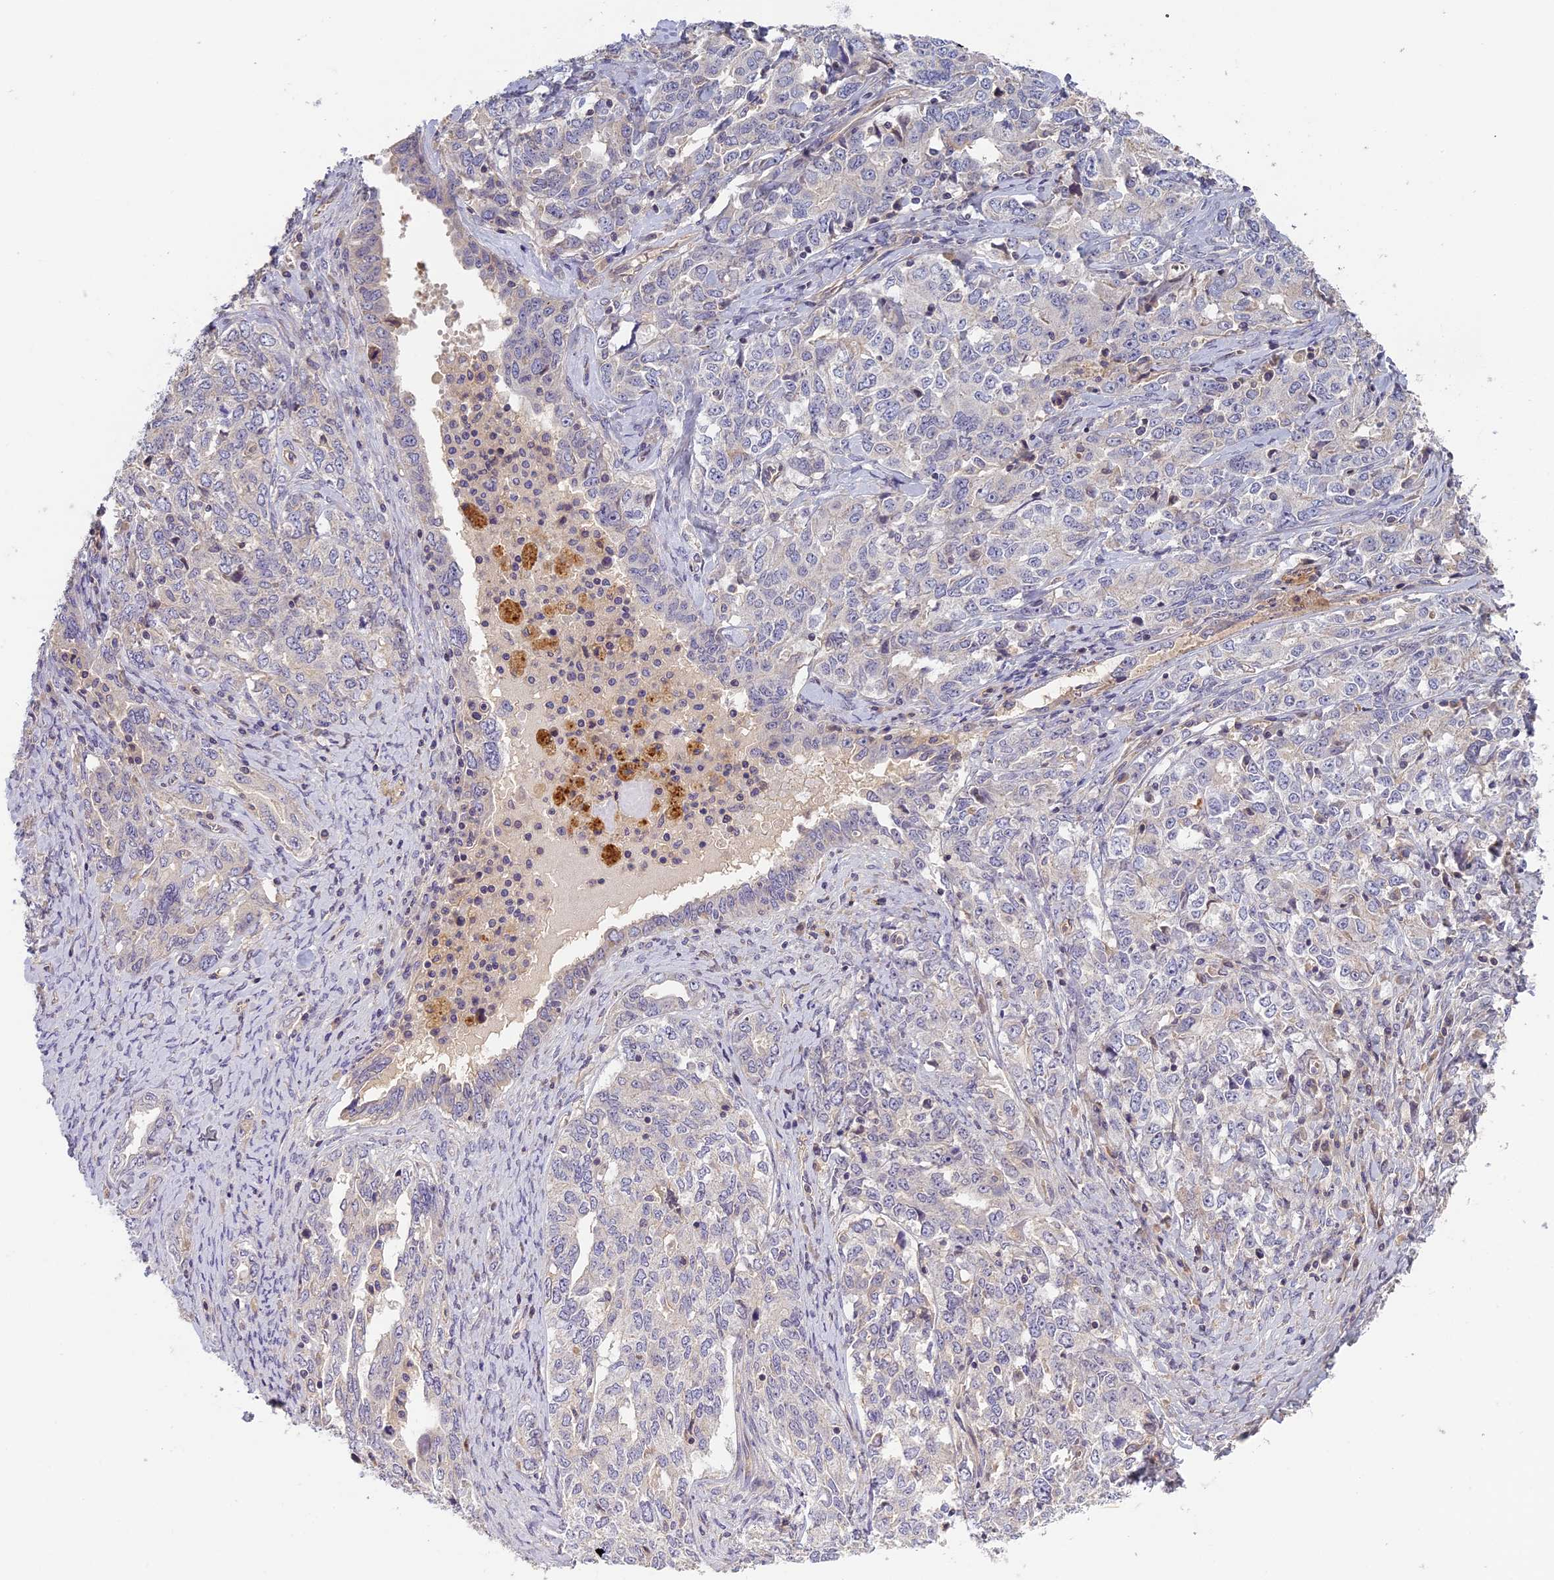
{"staining": {"intensity": "negative", "quantity": "none", "location": "none"}, "tissue": "ovarian cancer", "cell_type": "Tumor cells", "image_type": "cancer", "snomed": [{"axis": "morphology", "description": "Carcinoma, endometroid"}, {"axis": "topography", "description": "Ovary"}], "caption": "The immunohistochemistry micrograph has no significant staining in tumor cells of ovarian cancer tissue.", "gene": "AP4E1", "patient": {"sex": "female", "age": 62}}